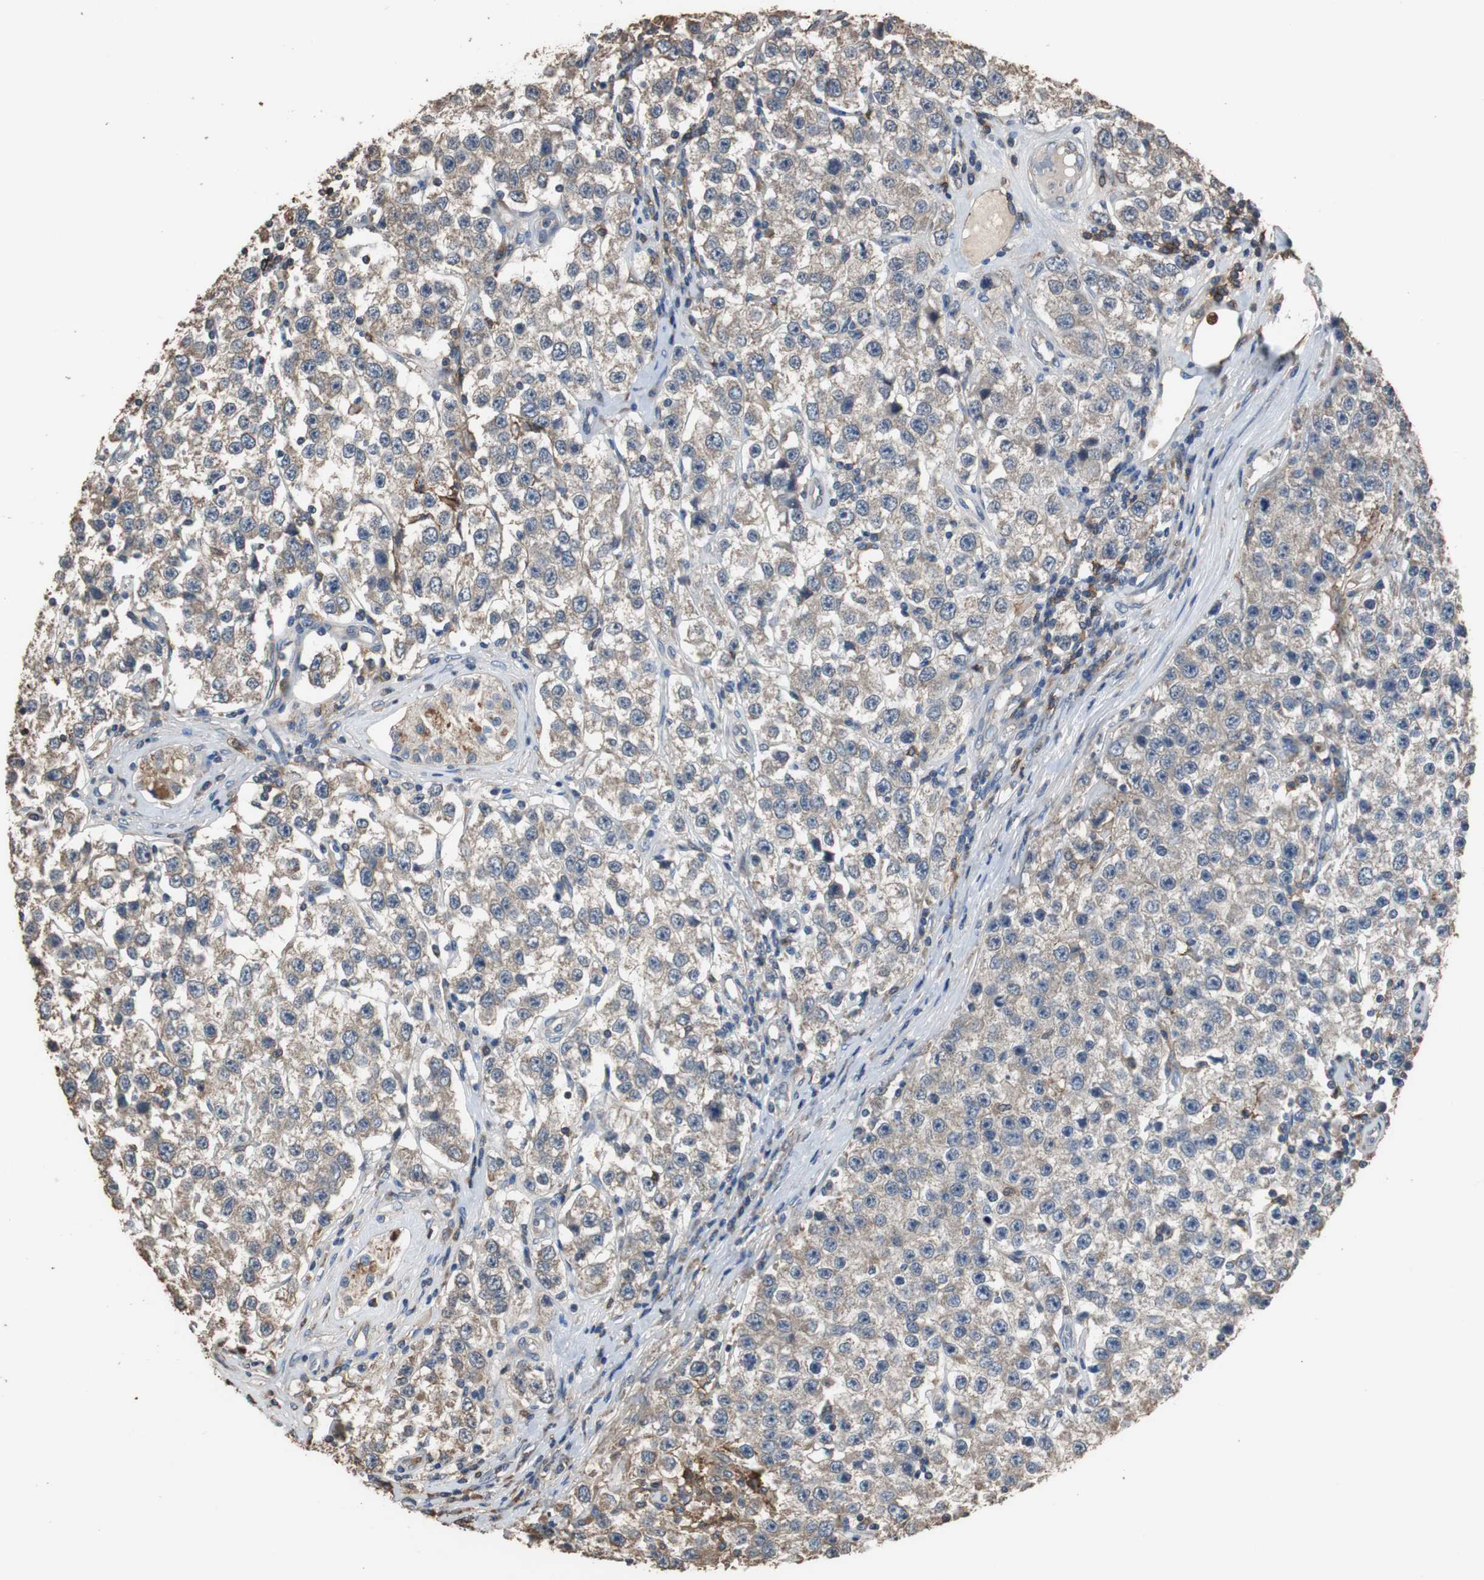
{"staining": {"intensity": "weak", "quantity": ">75%", "location": "cytoplasmic/membranous"}, "tissue": "testis cancer", "cell_type": "Tumor cells", "image_type": "cancer", "snomed": [{"axis": "morphology", "description": "Seminoma, NOS"}, {"axis": "topography", "description": "Testis"}], "caption": "DAB immunohistochemical staining of human testis cancer (seminoma) demonstrates weak cytoplasmic/membranous protein expression in about >75% of tumor cells.", "gene": "SCIMP", "patient": {"sex": "male", "age": 52}}